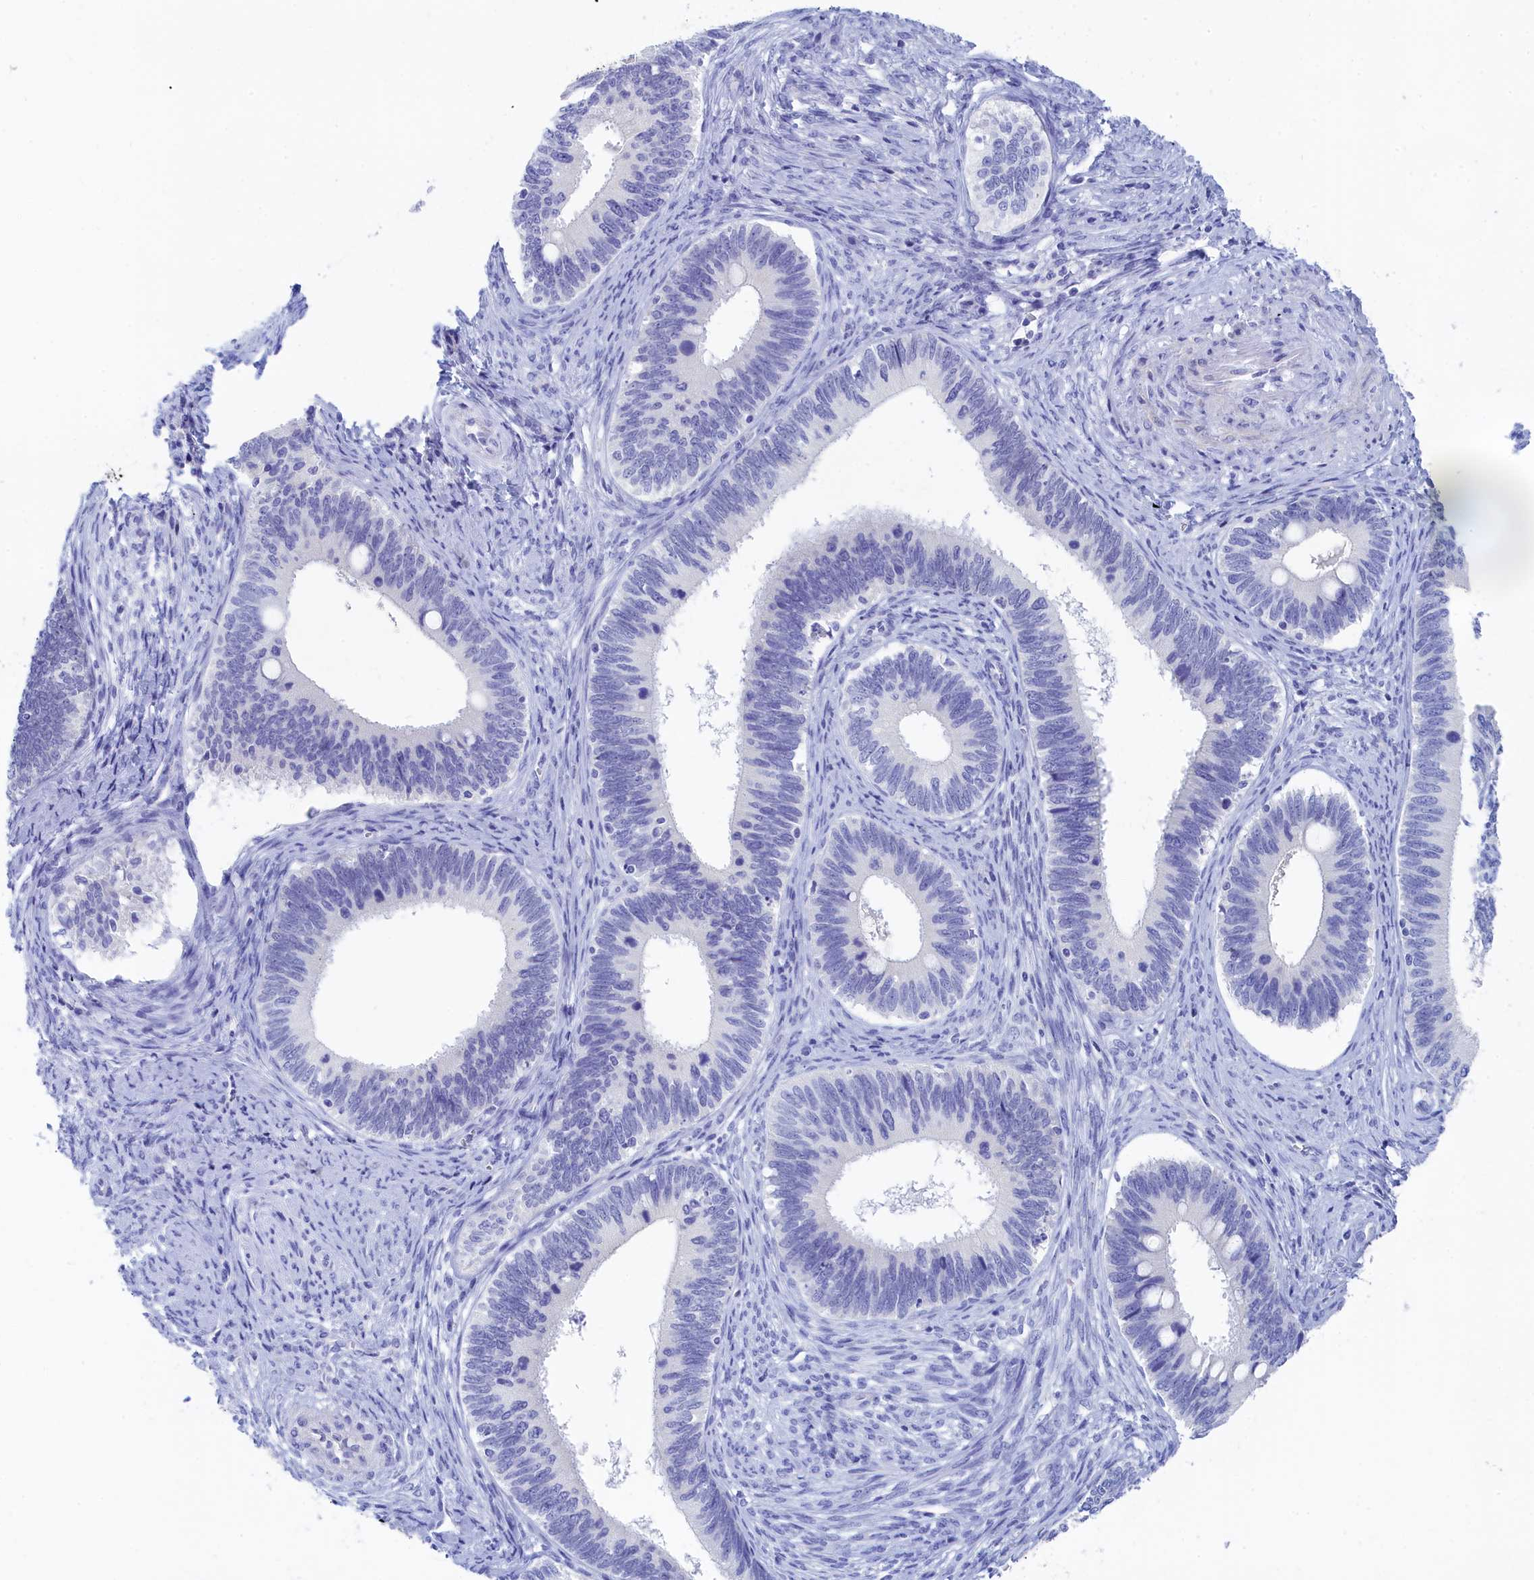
{"staining": {"intensity": "negative", "quantity": "none", "location": "none"}, "tissue": "cervical cancer", "cell_type": "Tumor cells", "image_type": "cancer", "snomed": [{"axis": "morphology", "description": "Adenocarcinoma, NOS"}, {"axis": "topography", "description": "Cervix"}], "caption": "Histopathology image shows no significant protein expression in tumor cells of cervical cancer.", "gene": "TRIM10", "patient": {"sex": "female", "age": 42}}